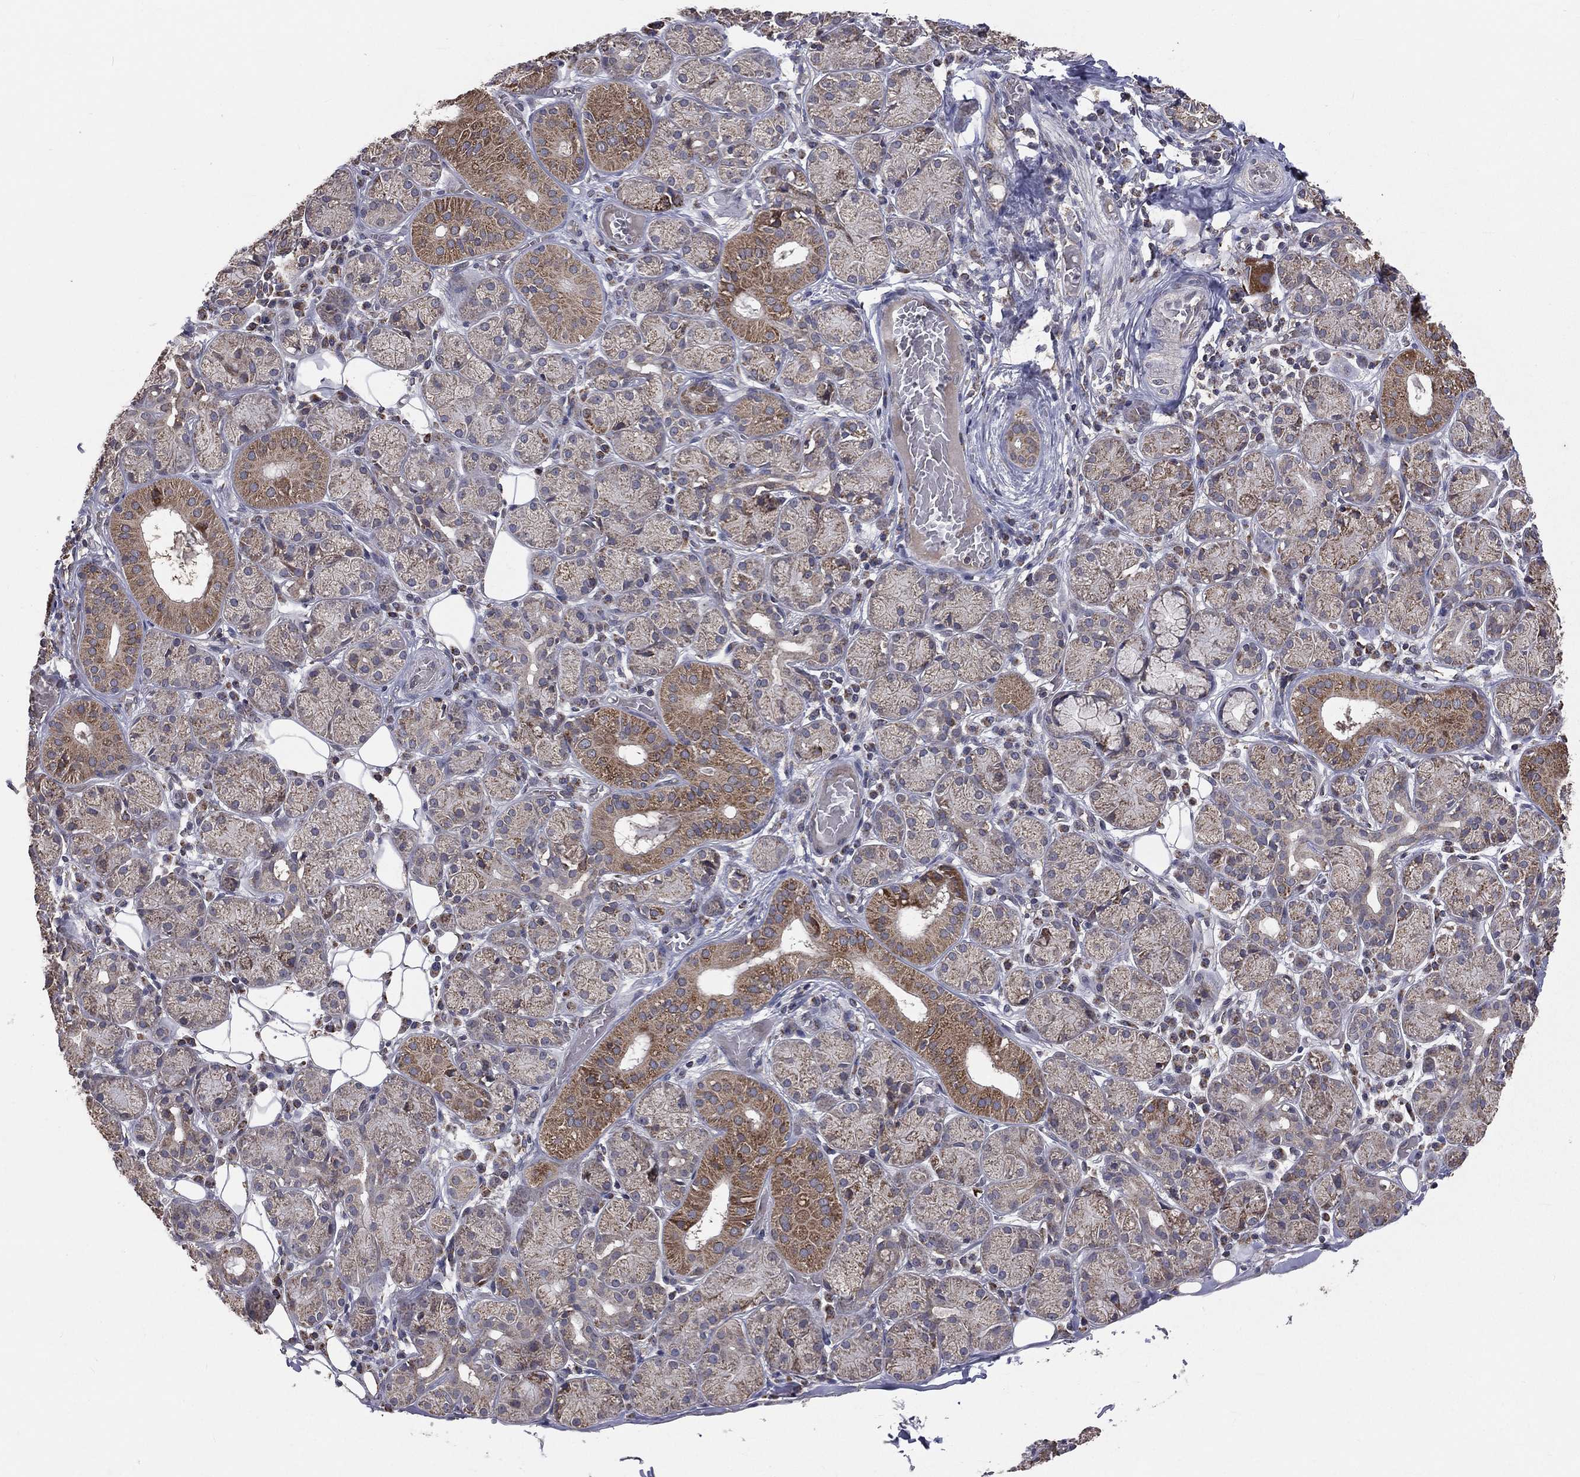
{"staining": {"intensity": "moderate", "quantity": "<25%", "location": "cytoplasmic/membranous"}, "tissue": "salivary gland", "cell_type": "Glandular cells", "image_type": "normal", "snomed": [{"axis": "morphology", "description": "Normal tissue, NOS"}, {"axis": "topography", "description": "Salivary gland"}], "caption": "DAB immunohistochemical staining of unremarkable salivary gland displays moderate cytoplasmic/membranous protein expression in about <25% of glandular cells. (DAB (3,3'-diaminobenzidine) IHC, brown staining for protein, blue staining for nuclei).", "gene": "MRPL46", "patient": {"sex": "male", "age": 71}}